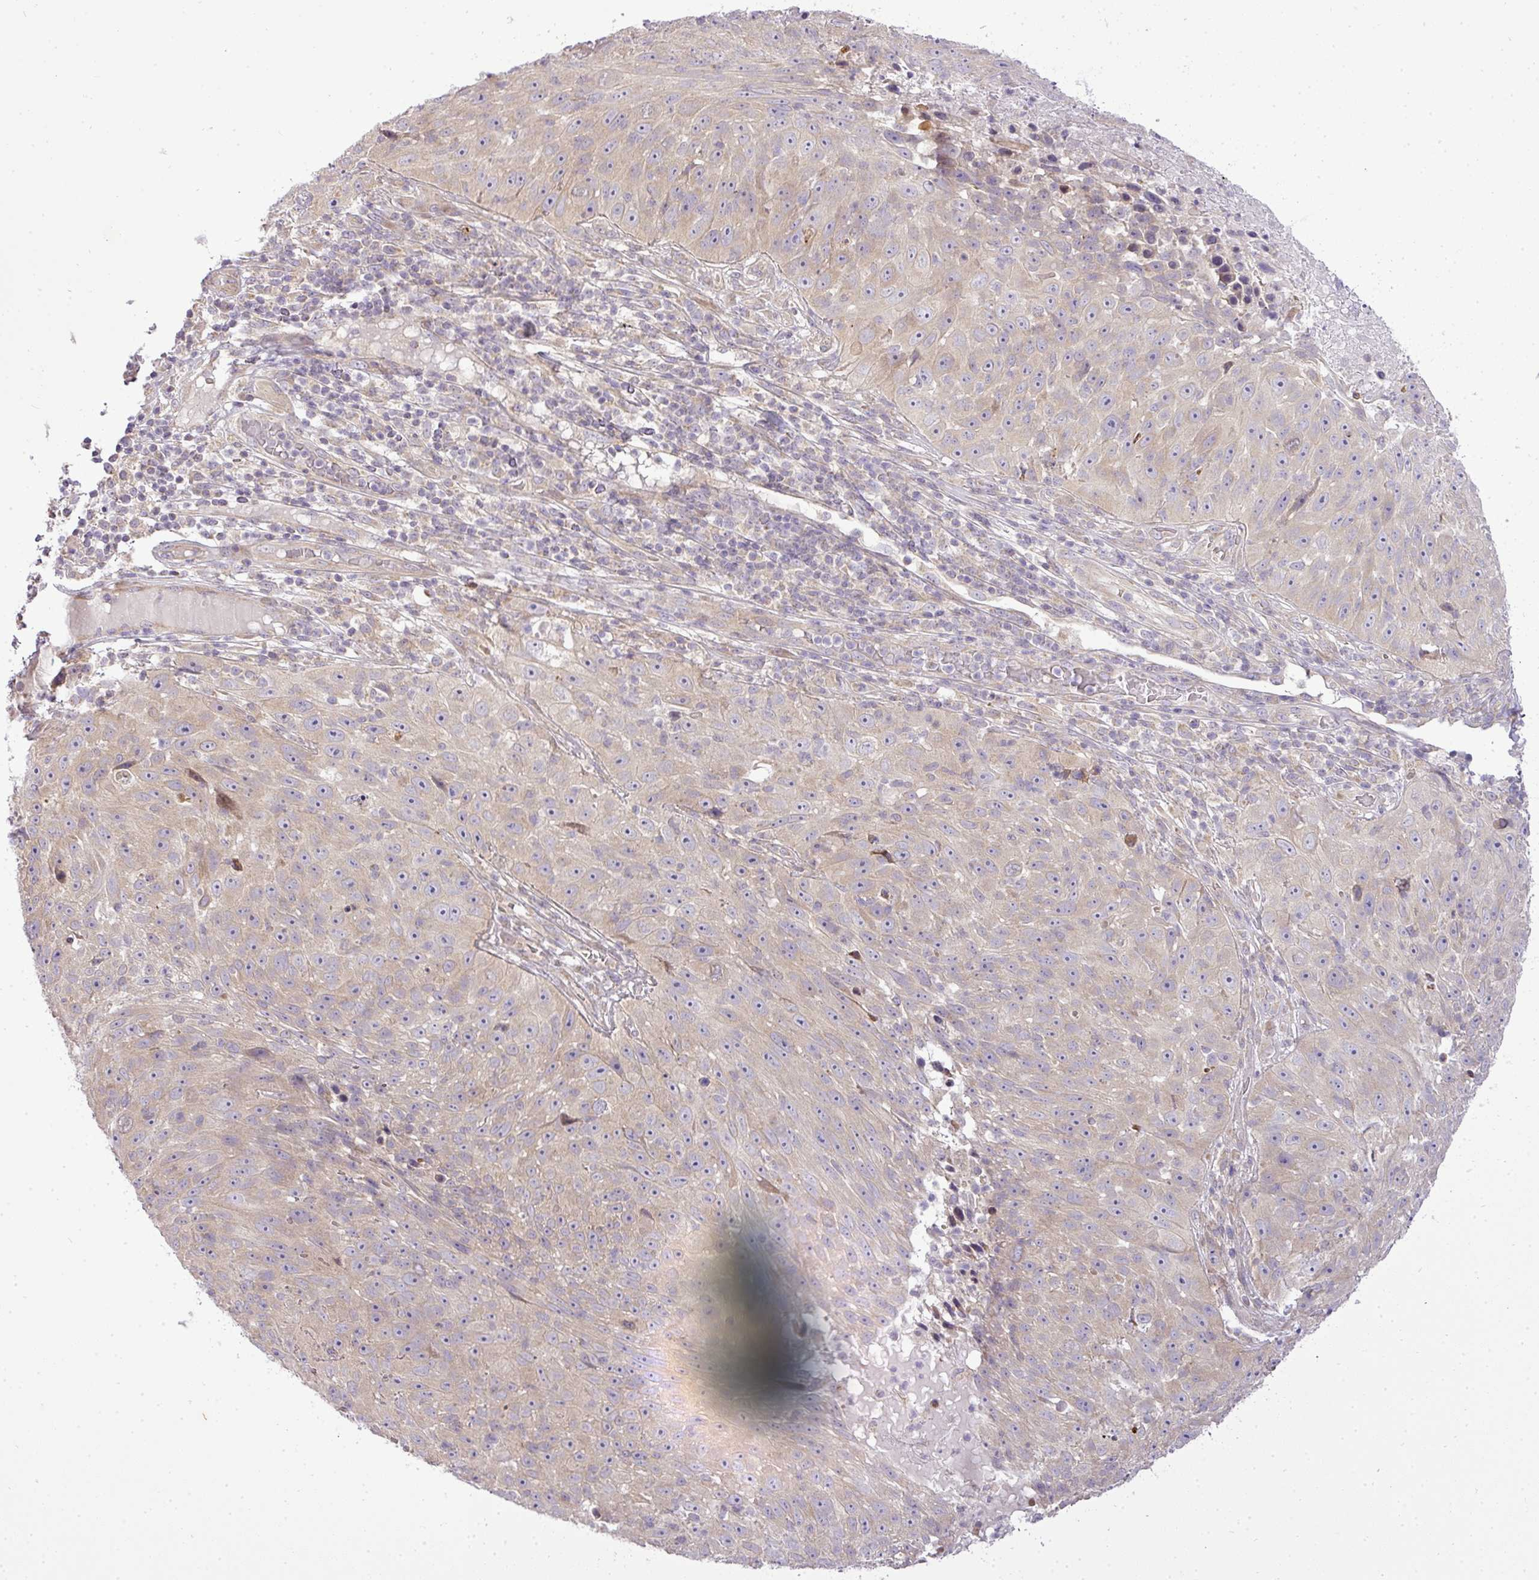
{"staining": {"intensity": "weak", "quantity": "25%-75%", "location": "cytoplasmic/membranous"}, "tissue": "skin cancer", "cell_type": "Tumor cells", "image_type": "cancer", "snomed": [{"axis": "morphology", "description": "Squamous cell carcinoma, NOS"}, {"axis": "topography", "description": "Skin"}], "caption": "Protein staining demonstrates weak cytoplasmic/membranous positivity in about 25%-75% of tumor cells in squamous cell carcinoma (skin).", "gene": "ZDHHC1", "patient": {"sex": "female", "age": 87}}